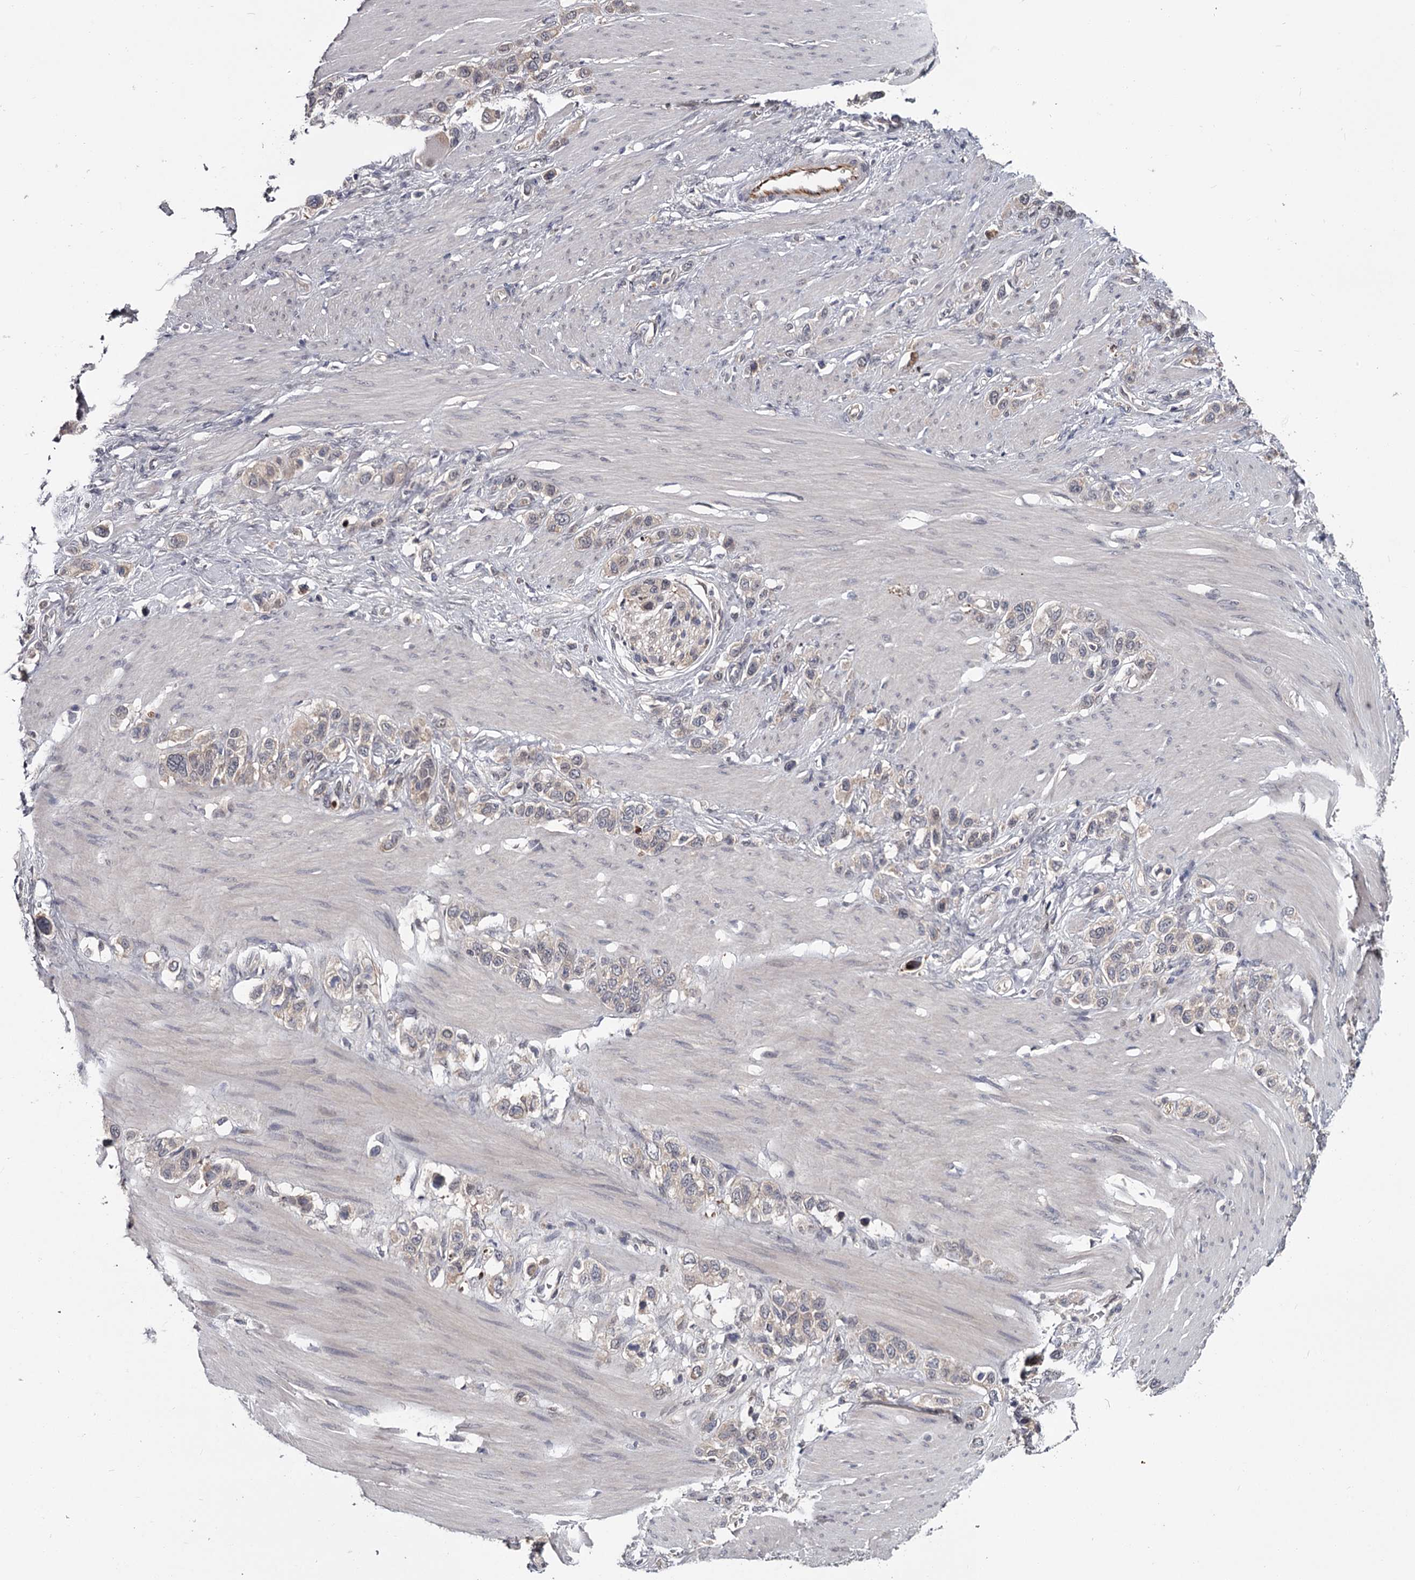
{"staining": {"intensity": "negative", "quantity": "none", "location": "none"}, "tissue": "stomach cancer", "cell_type": "Tumor cells", "image_type": "cancer", "snomed": [{"axis": "morphology", "description": "Adenocarcinoma, NOS"}, {"axis": "morphology", "description": "Adenocarcinoma, High grade"}, {"axis": "topography", "description": "Stomach, upper"}, {"axis": "topography", "description": "Stomach, lower"}], "caption": "Immunohistochemical staining of human stomach cancer (high-grade adenocarcinoma) demonstrates no significant positivity in tumor cells.", "gene": "DAO", "patient": {"sex": "female", "age": 65}}